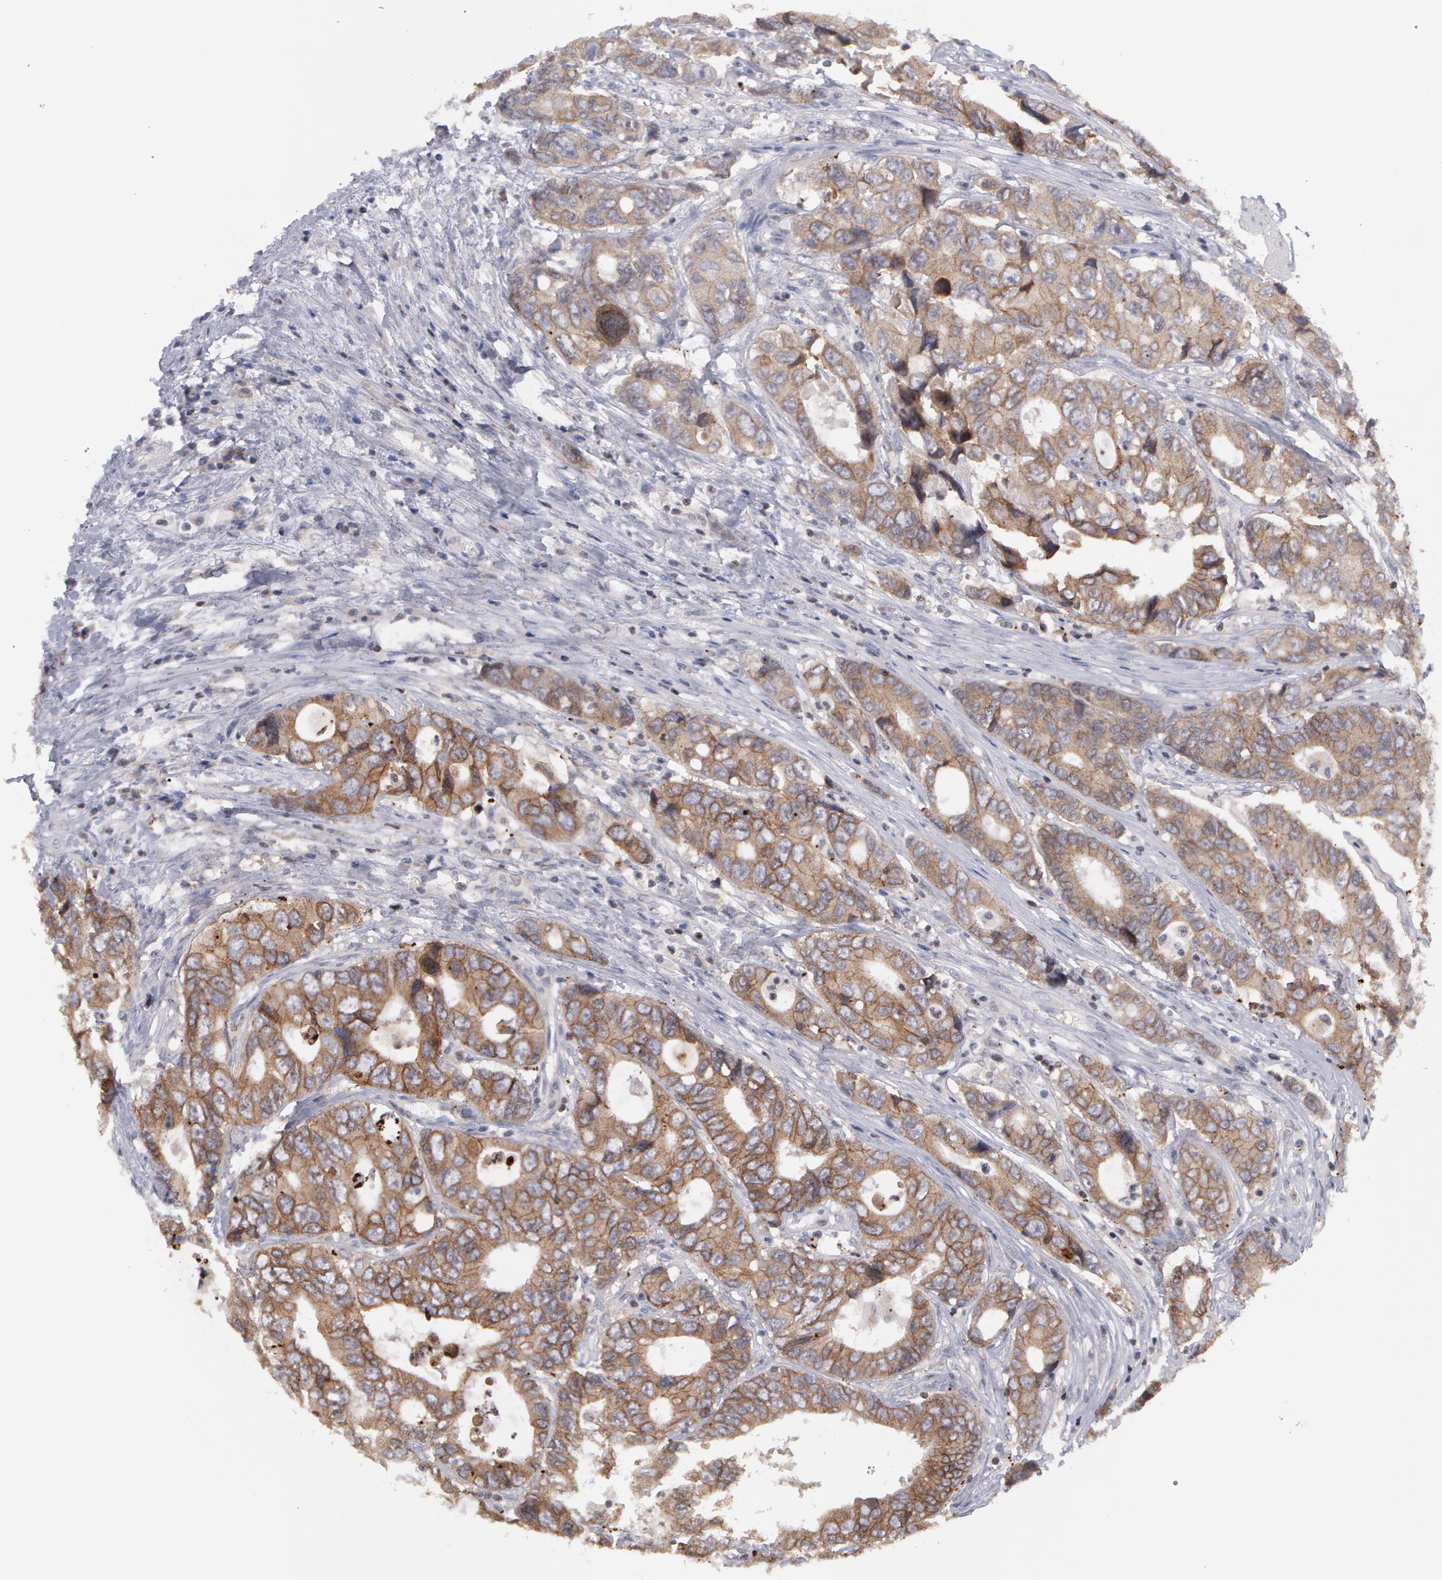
{"staining": {"intensity": "weak", "quantity": ">75%", "location": "cytoplasmic/membranous"}, "tissue": "colorectal cancer", "cell_type": "Tumor cells", "image_type": "cancer", "snomed": [{"axis": "morphology", "description": "Adenocarcinoma, NOS"}, {"axis": "topography", "description": "Rectum"}], "caption": "The micrograph exhibits a brown stain indicating the presence of a protein in the cytoplasmic/membranous of tumor cells in colorectal cancer (adenocarcinoma). Using DAB (3,3'-diaminobenzidine) (brown) and hematoxylin (blue) stains, captured at high magnification using brightfield microscopy.", "gene": "ERBB2", "patient": {"sex": "female", "age": 67}}